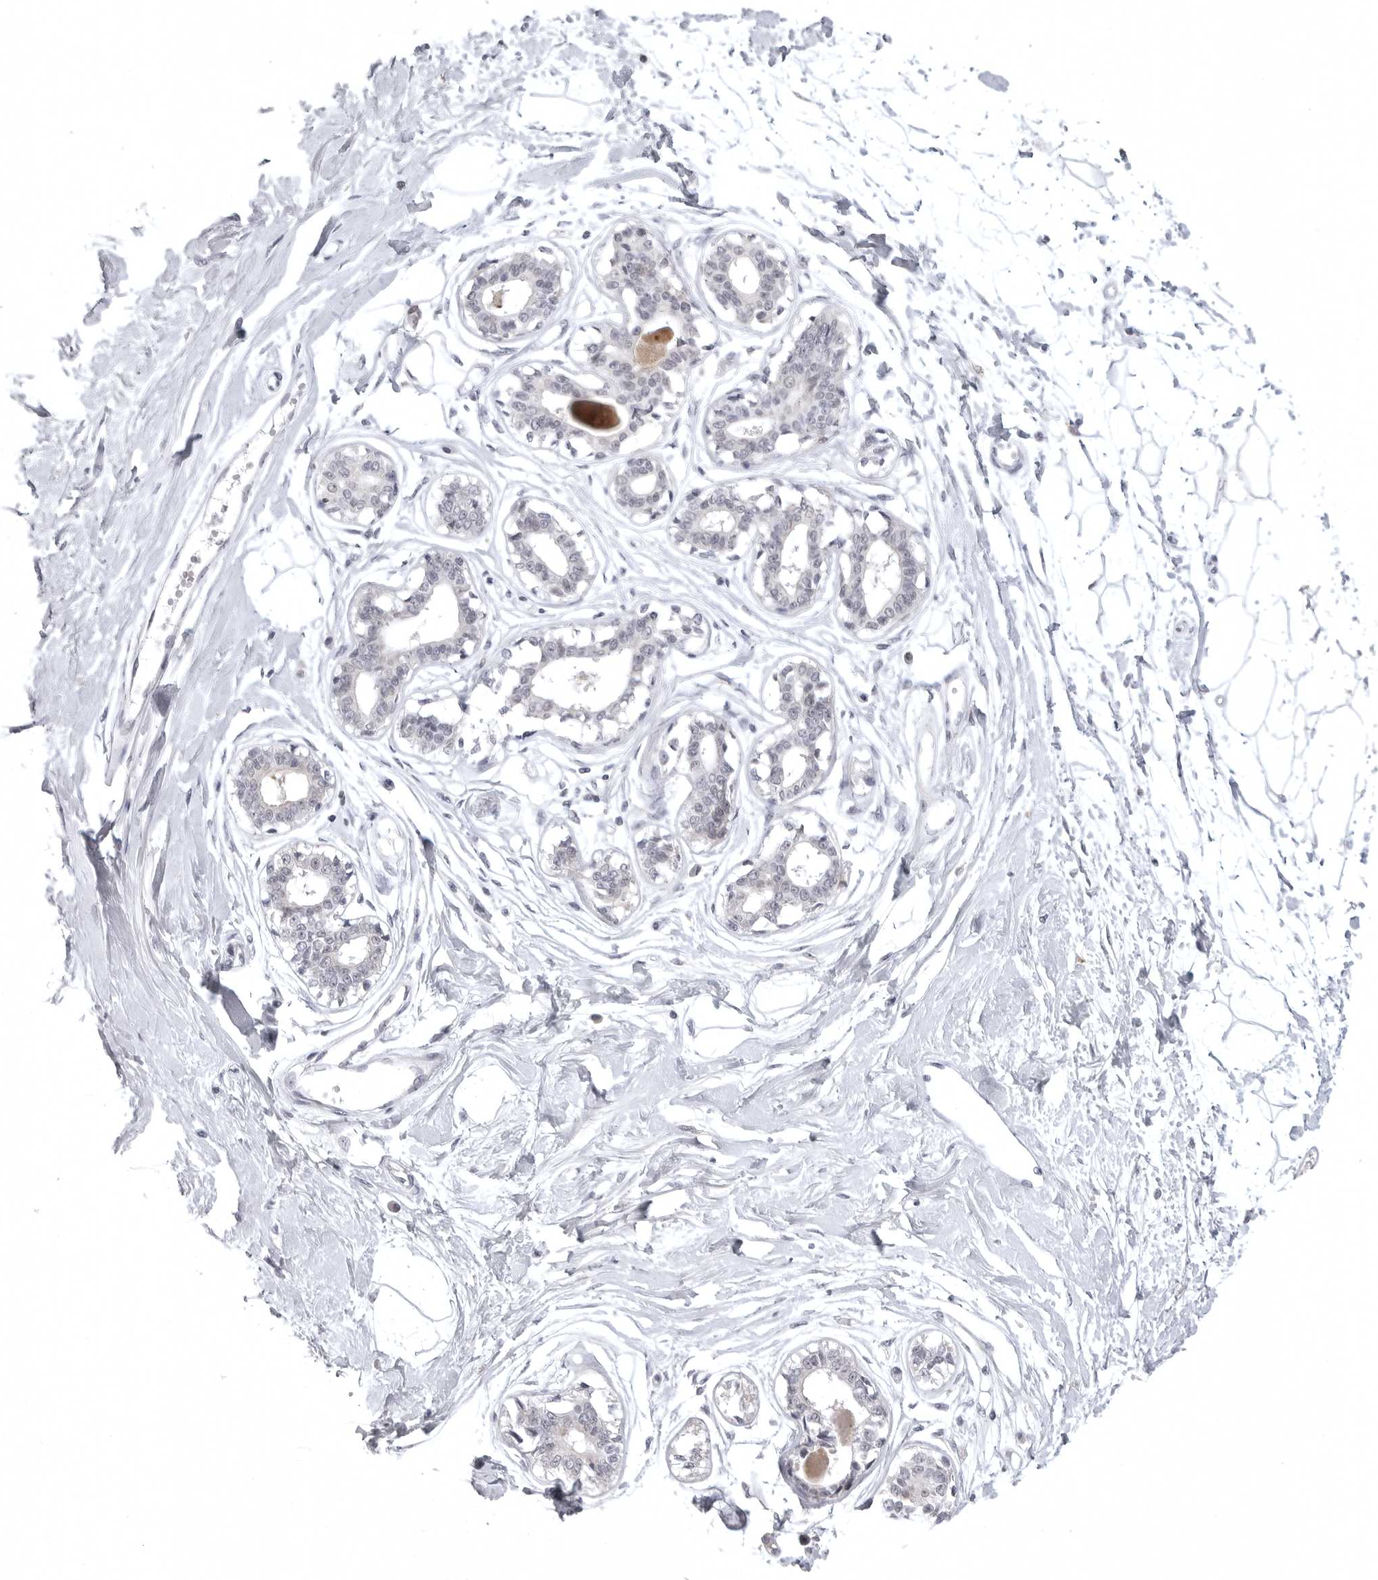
{"staining": {"intensity": "negative", "quantity": "none", "location": "none"}, "tissue": "breast", "cell_type": "Adipocytes", "image_type": "normal", "snomed": [{"axis": "morphology", "description": "Normal tissue, NOS"}, {"axis": "topography", "description": "Breast"}], "caption": "Adipocytes show no significant protein expression in benign breast.", "gene": "CD300LD", "patient": {"sex": "female", "age": 45}}